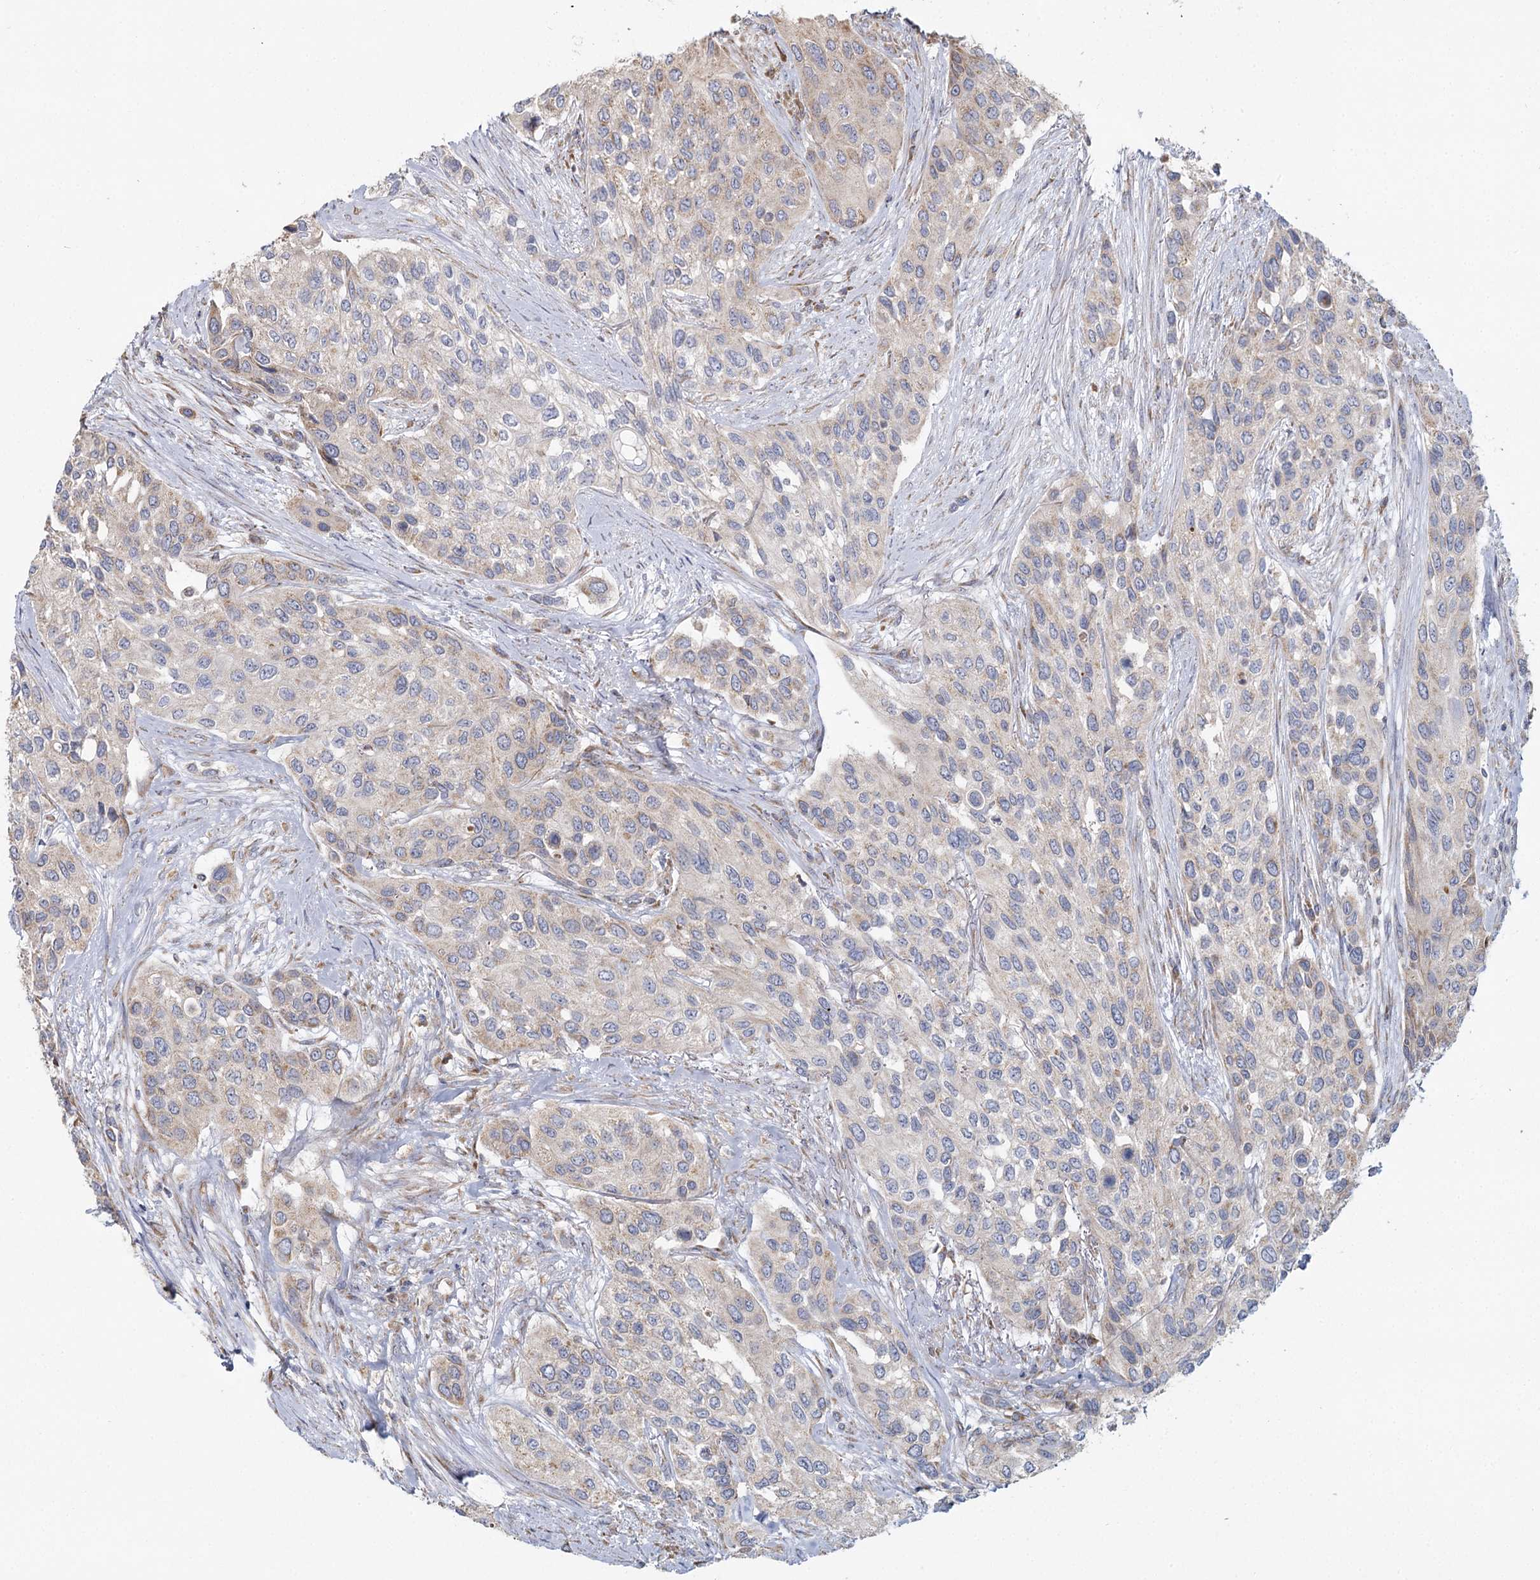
{"staining": {"intensity": "negative", "quantity": "none", "location": "none"}, "tissue": "urothelial cancer", "cell_type": "Tumor cells", "image_type": "cancer", "snomed": [{"axis": "morphology", "description": "Normal tissue, NOS"}, {"axis": "morphology", "description": "Urothelial carcinoma, High grade"}, {"axis": "topography", "description": "Vascular tissue"}, {"axis": "topography", "description": "Urinary bladder"}], "caption": "IHC histopathology image of human urothelial cancer stained for a protein (brown), which reveals no positivity in tumor cells.", "gene": "ACOX2", "patient": {"sex": "female", "age": 56}}